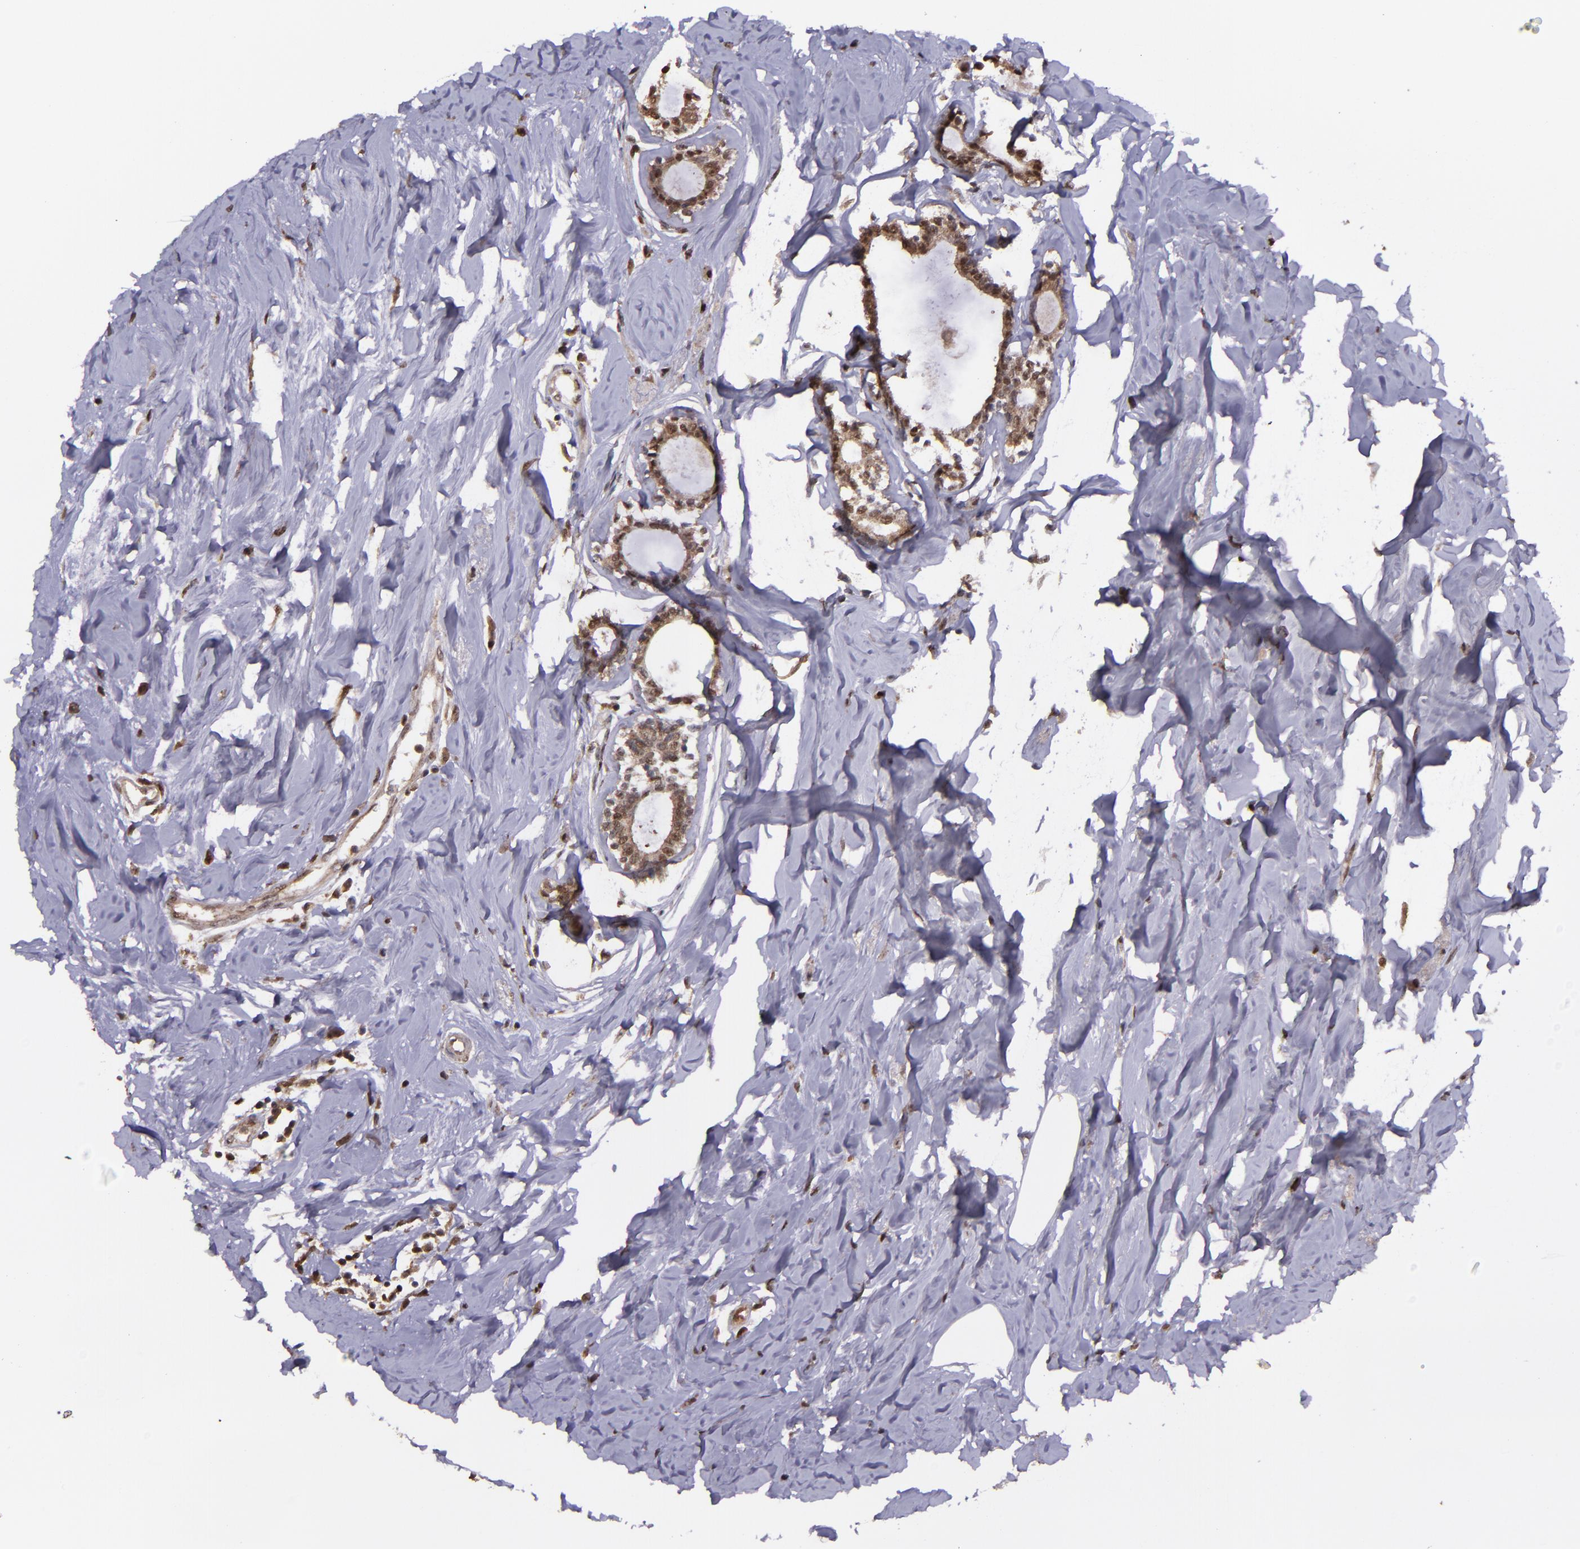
{"staining": {"intensity": "moderate", "quantity": "25%-75%", "location": "cytoplasmic/membranous,nuclear"}, "tissue": "breast cancer", "cell_type": "Tumor cells", "image_type": "cancer", "snomed": [{"axis": "morphology", "description": "Lobular carcinoma"}, {"axis": "topography", "description": "Breast"}], "caption": "A photomicrograph of lobular carcinoma (breast) stained for a protein exhibits moderate cytoplasmic/membranous and nuclear brown staining in tumor cells.", "gene": "SERPINF2", "patient": {"sex": "female", "age": 51}}